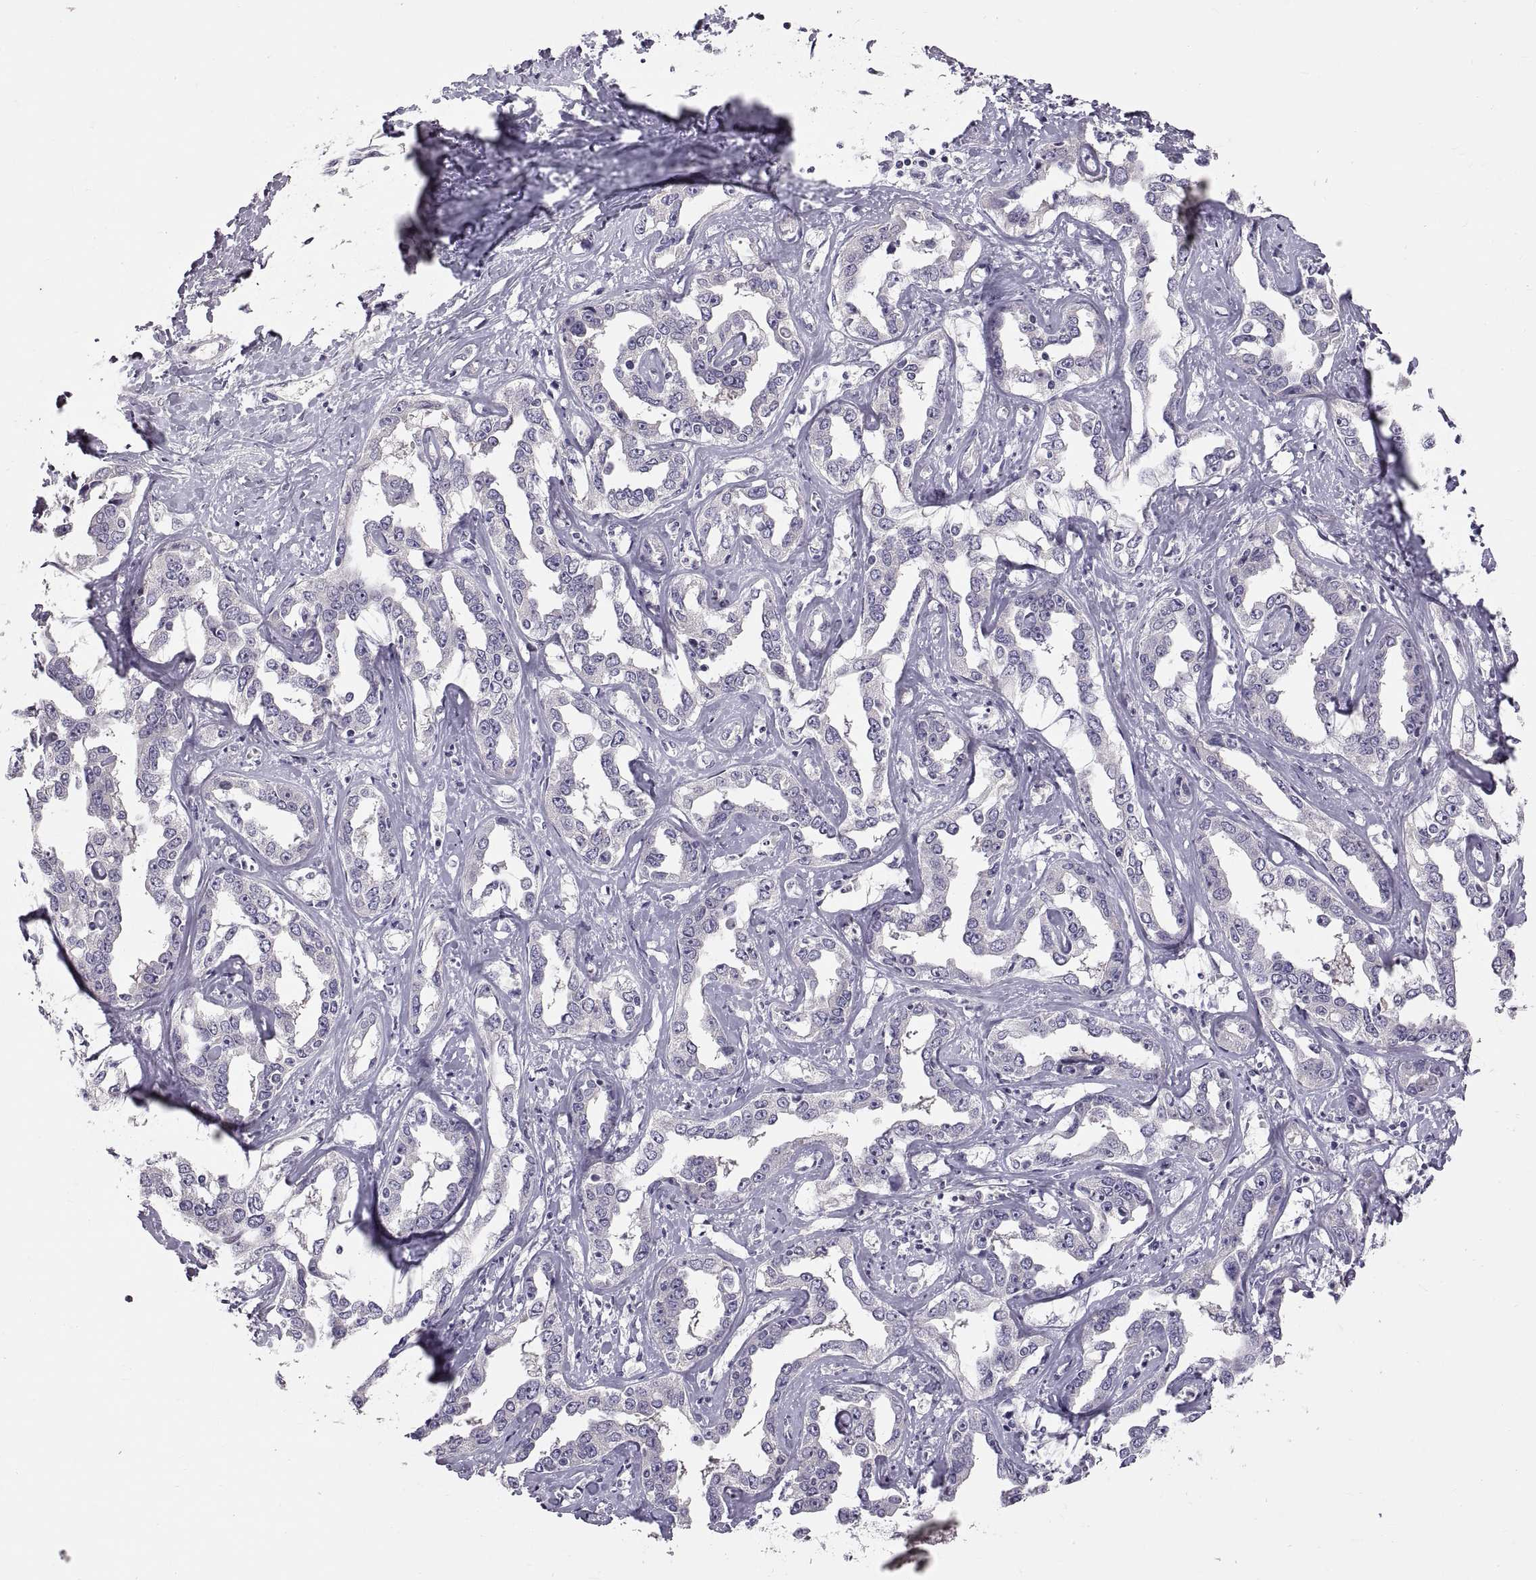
{"staining": {"intensity": "negative", "quantity": "none", "location": "none"}, "tissue": "liver cancer", "cell_type": "Tumor cells", "image_type": "cancer", "snomed": [{"axis": "morphology", "description": "Cholangiocarcinoma"}, {"axis": "topography", "description": "Liver"}], "caption": "Liver cancer (cholangiocarcinoma) was stained to show a protein in brown. There is no significant positivity in tumor cells.", "gene": "WFDC8", "patient": {"sex": "male", "age": 59}}